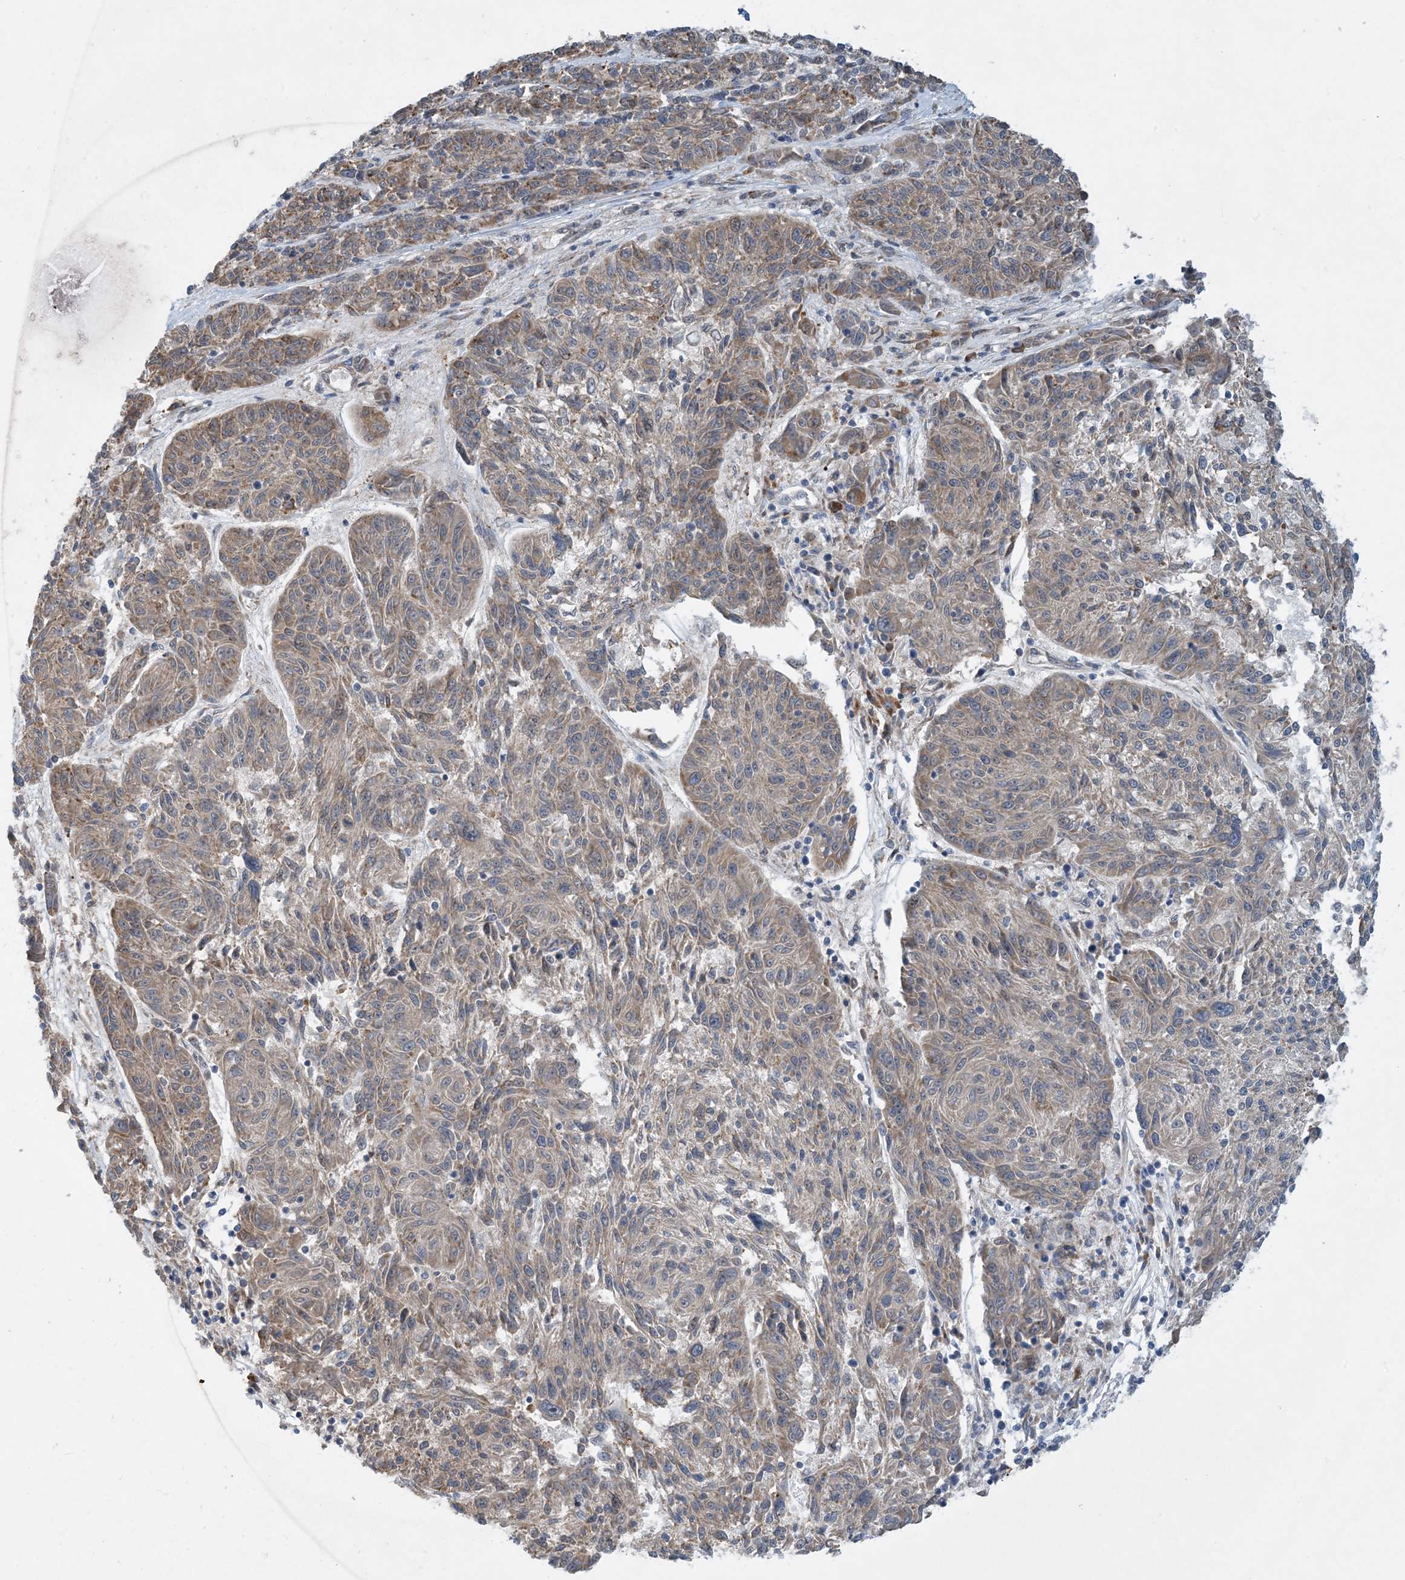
{"staining": {"intensity": "weak", "quantity": ">75%", "location": "cytoplasmic/membranous"}, "tissue": "melanoma", "cell_type": "Tumor cells", "image_type": "cancer", "snomed": [{"axis": "morphology", "description": "Malignant melanoma, NOS"}, {"axis": "topography", "description": "Skin"}], "caption": "Immunohistochemistry (DAB (3,3'-diaminobenzidine)) staining of human malignant melanoma displays weak cytoplasmic/membranous protein expression in approximately >75% of tumor cells. The protein is shown in brown color, while the nuclei are stained blue.", "gene": "PHOSPHO2", "patient": {"sex": "male", "age": 53}}